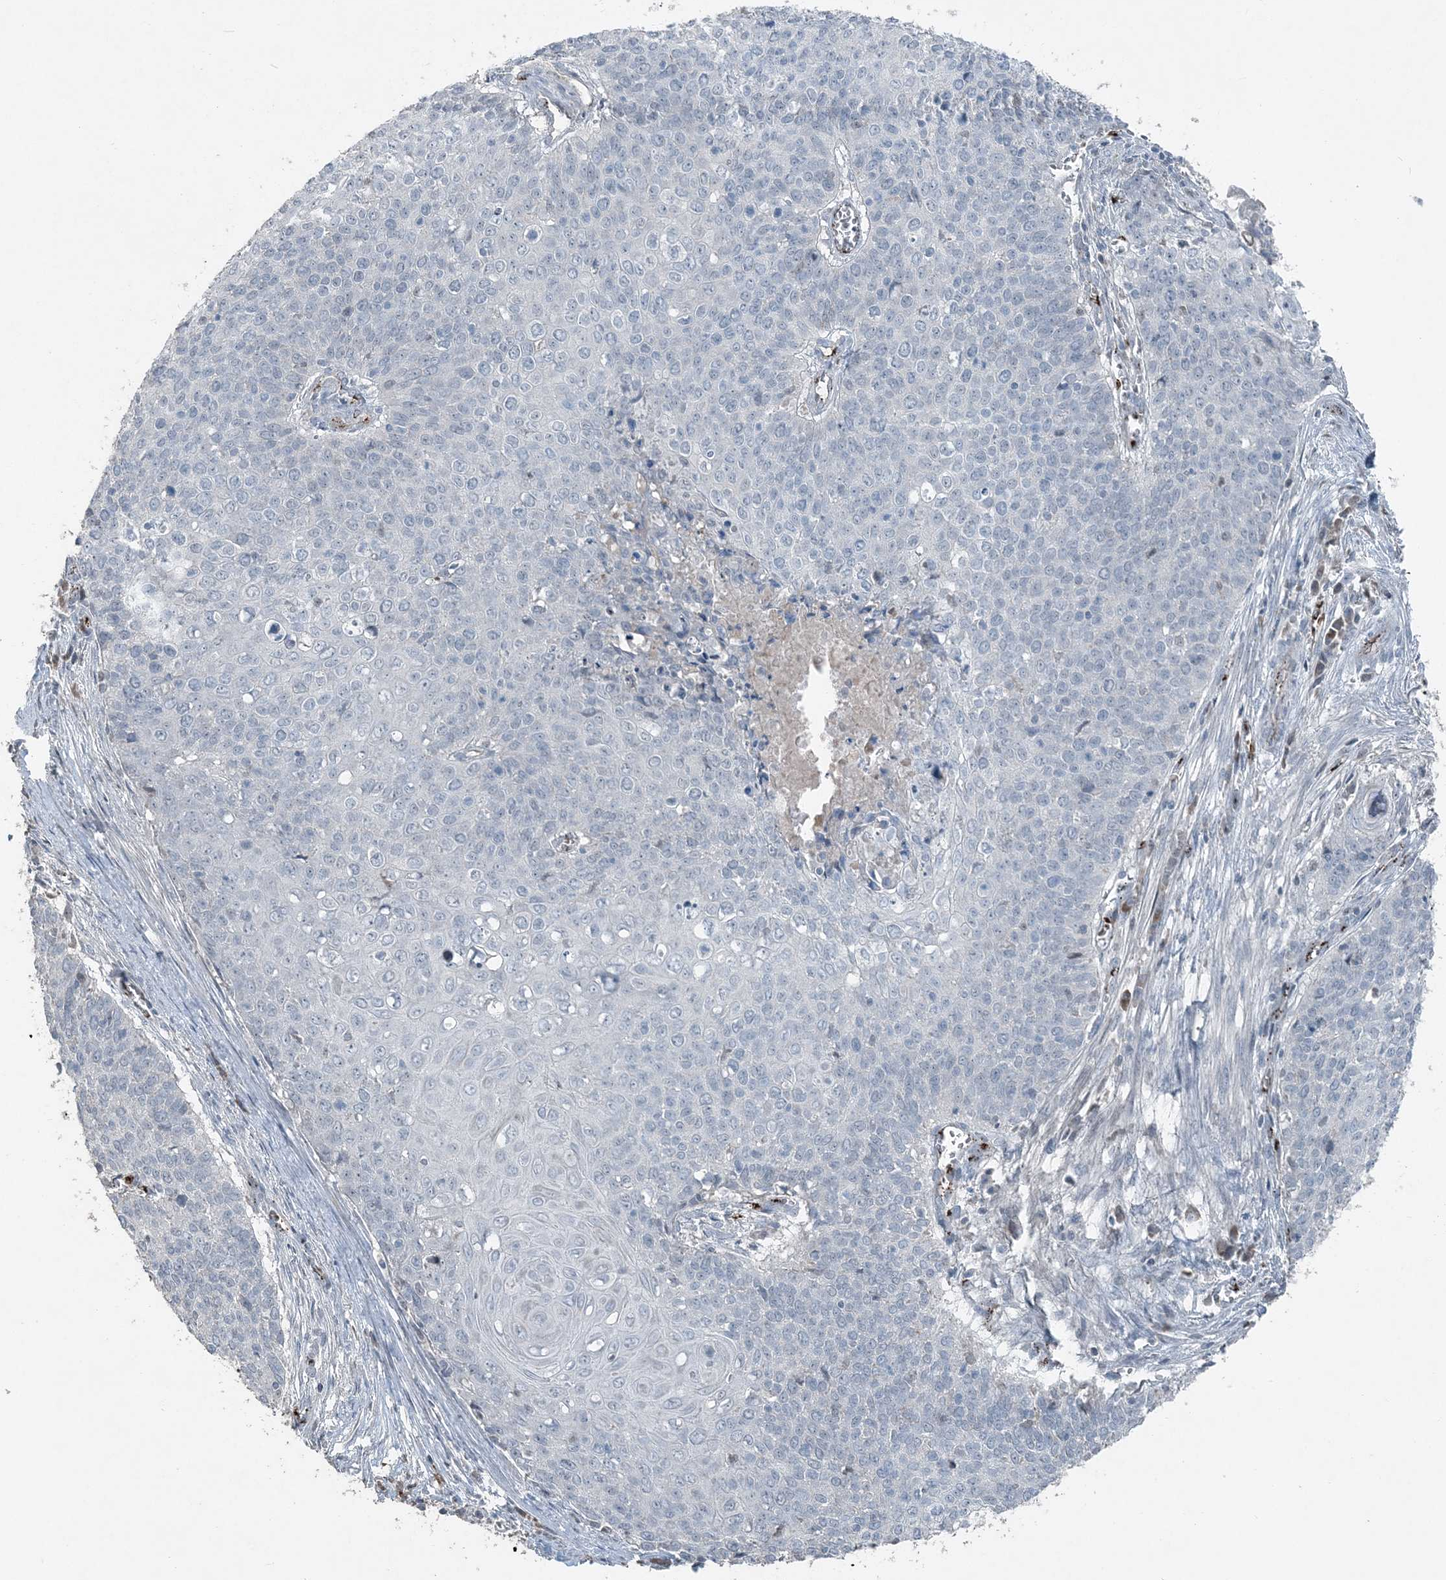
{"staining": {"intensity": "negative", "quantity": "none", "location": "none"}, "tissue": "cervical cancer", "cell_type": "Tumor cells", "image_type": "cancer", "snomed": [{"axis": "morphology", "description": "Squamous cell carcinoma, NOS"}, {"axis": "topography", "description": "Cervix"}], "caption": "This is an immunohistochemistry (IHC) histopathology image of human cervical squamous cell carcinoma. There is no positivity in tumor cells.", "gene": "ELOVL7", "patient": {"sex": "female", "age": 39}}